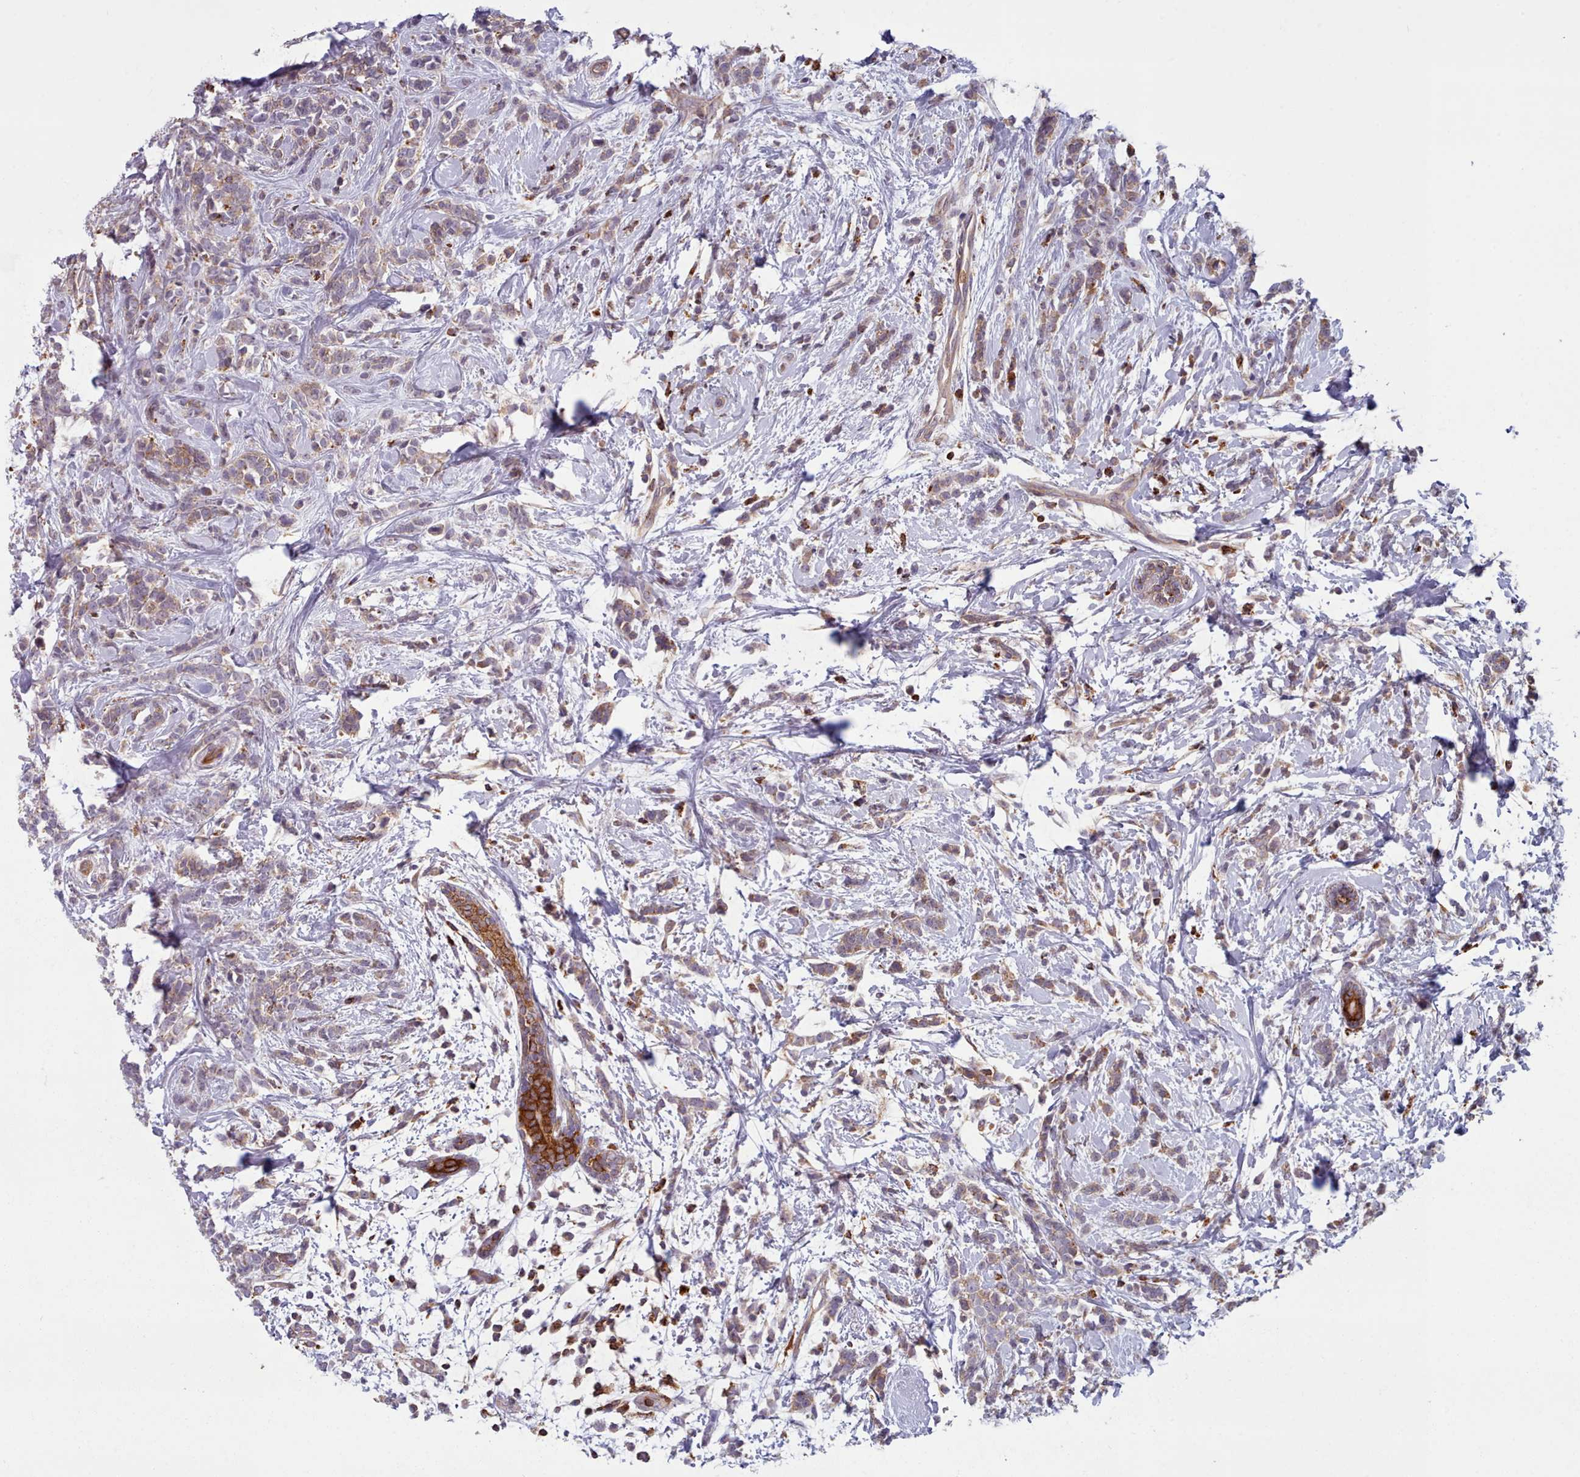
{"staining": {"intensity": "weak", "quantity": ">75%", "location": "cytoplasmic/membranous"}, "tissue": "breast cancer", "cell_type": "Tumor cells", "image_type": "cancer", "snomed": [{"axis": "morphology", "description": "Lobular carcinoma"}, {"axis": "topography", "description": "Breast"}], "caption": "A histopathology image showing weak cytoplasmic/membranous expression in about >75% of tumor cells in breast cancer, as visualized by brown immunohistochemical staining.", "gene": "CRYBG1", "patient": {"sex": "female", "age": 58}}